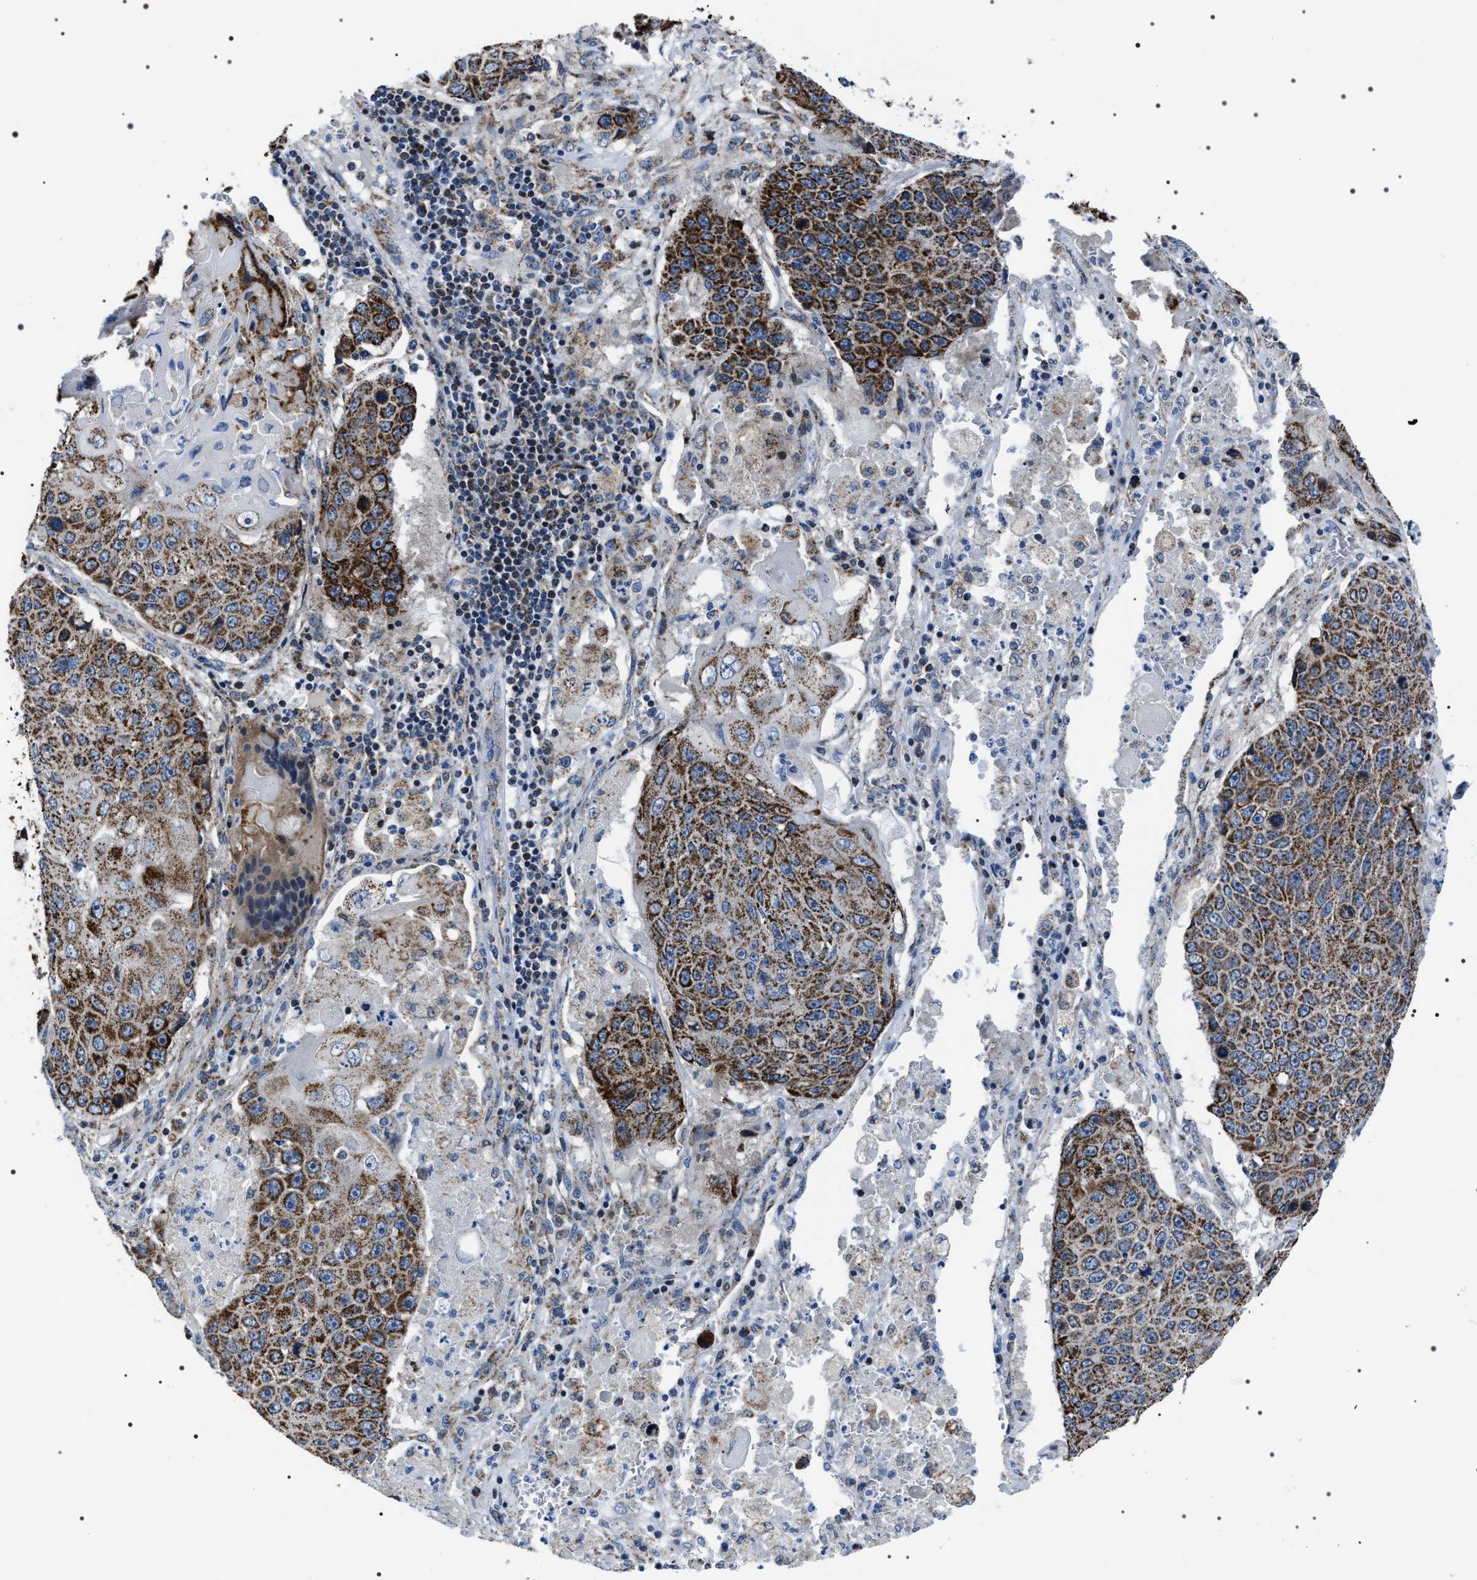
{"staining": {"intensity": "strong", "quantity": ">75%", "location": "cytoplasmic/membranous"}, "tissue": "lung cancer", "cell_type": "Tumor cells", "image_type": "cancer", "snomed": [{"axis": "morphology", "description": "Squamous cell carcinoma, NOS"}, {"axis": "topography", "description": "Lung"}], "caption": "Immunohistochemical staining of lung cancer (squamous cell carcinoma) displays high levels of strong cytoplasmic/membranous expression in about >75% of tumor cells.", "gene": "NTMT1", "patient": {"sex": "male", "age": 61}}